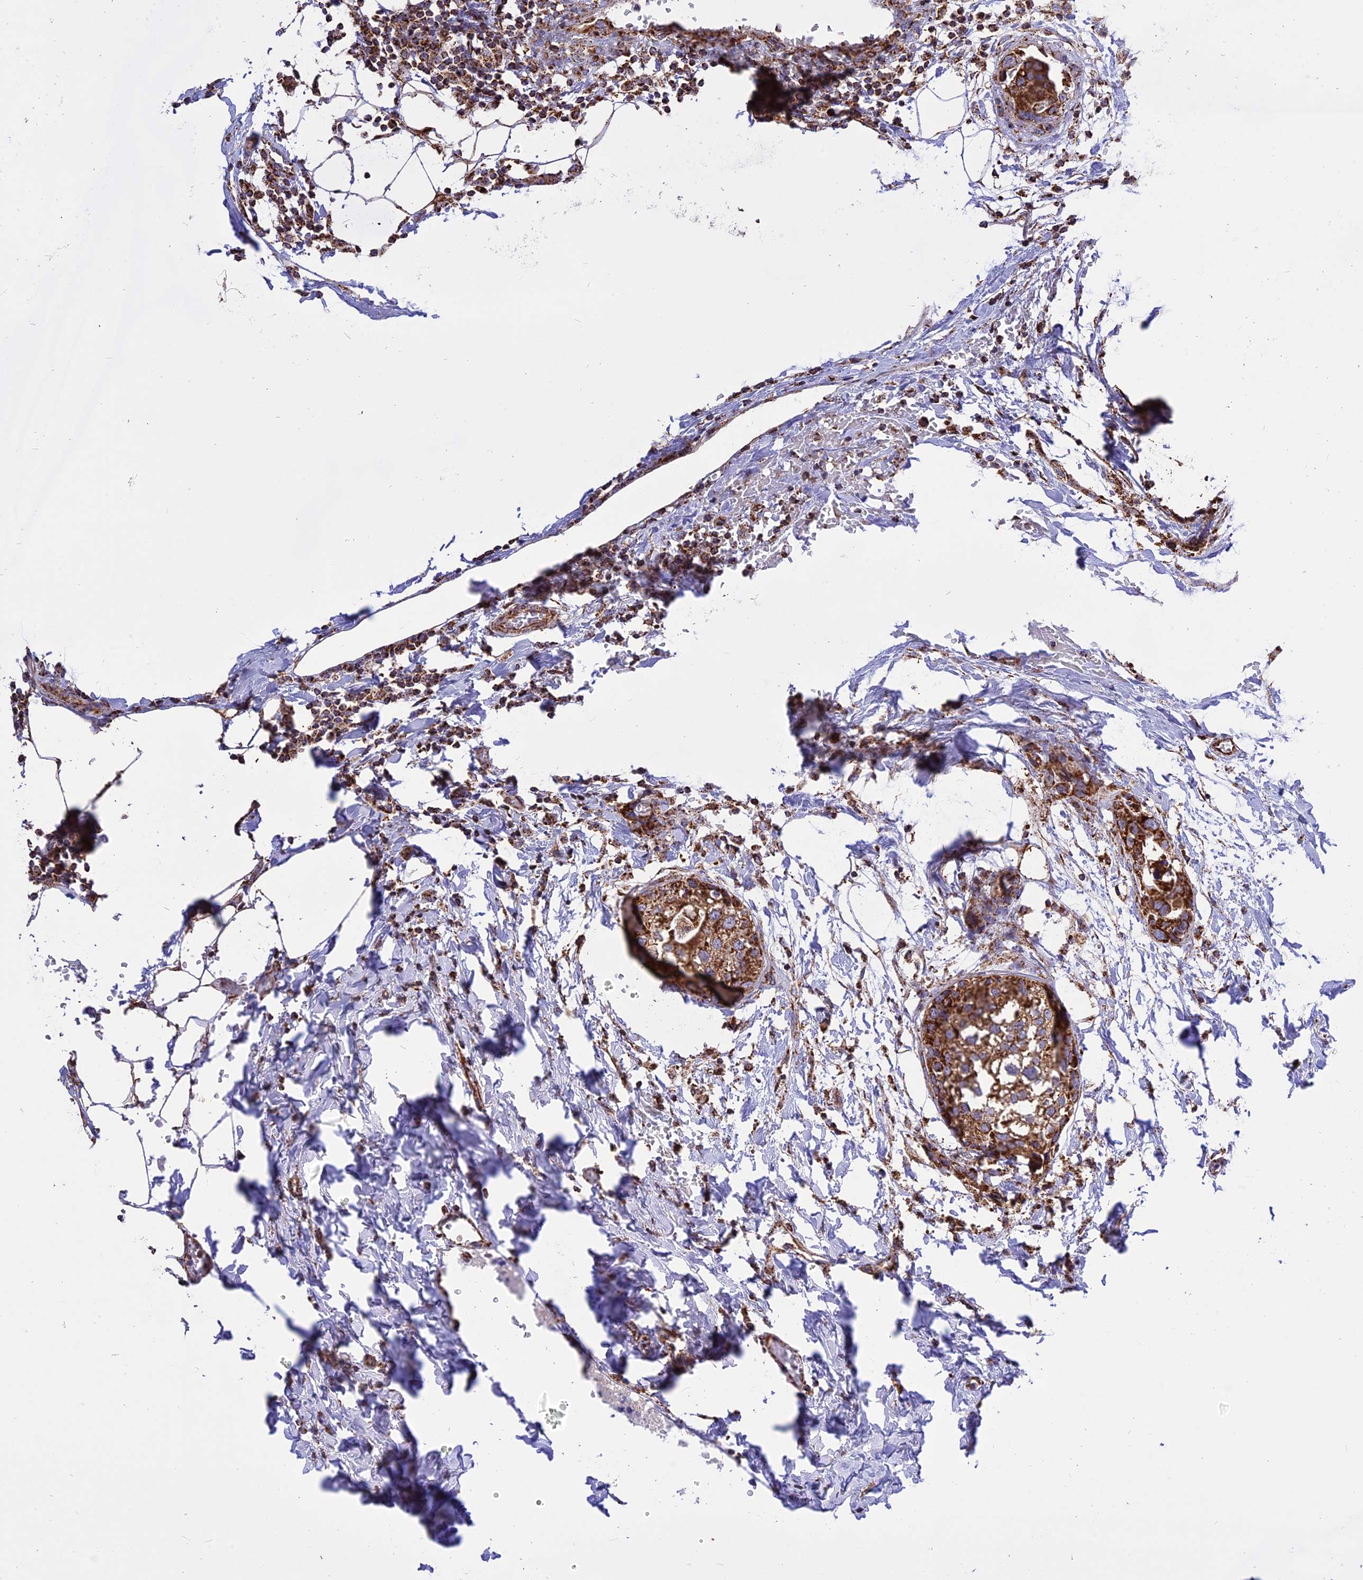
{"staining": {"intensity": "strong", "quantity": "25%-75%", "location": "cytoplasmic/membranous"}, "tissue": "urothelial cancer", "cell_type": "Tumor cells", "image_type": "cancer", "snomed": [{"axis": "morphology", "description": "Urothelial carcinoma, High grade"}, {"axis": "topography", "description": "Urinary bladder"}], "caption": "Protein expression by IHC displays strong cytoplasmic/membranous positivity in approximately 25%-75% of tumor cells in urothelial cancer.", "gene": "TTC4", "patient": {"sex": "male", "age": 64}}